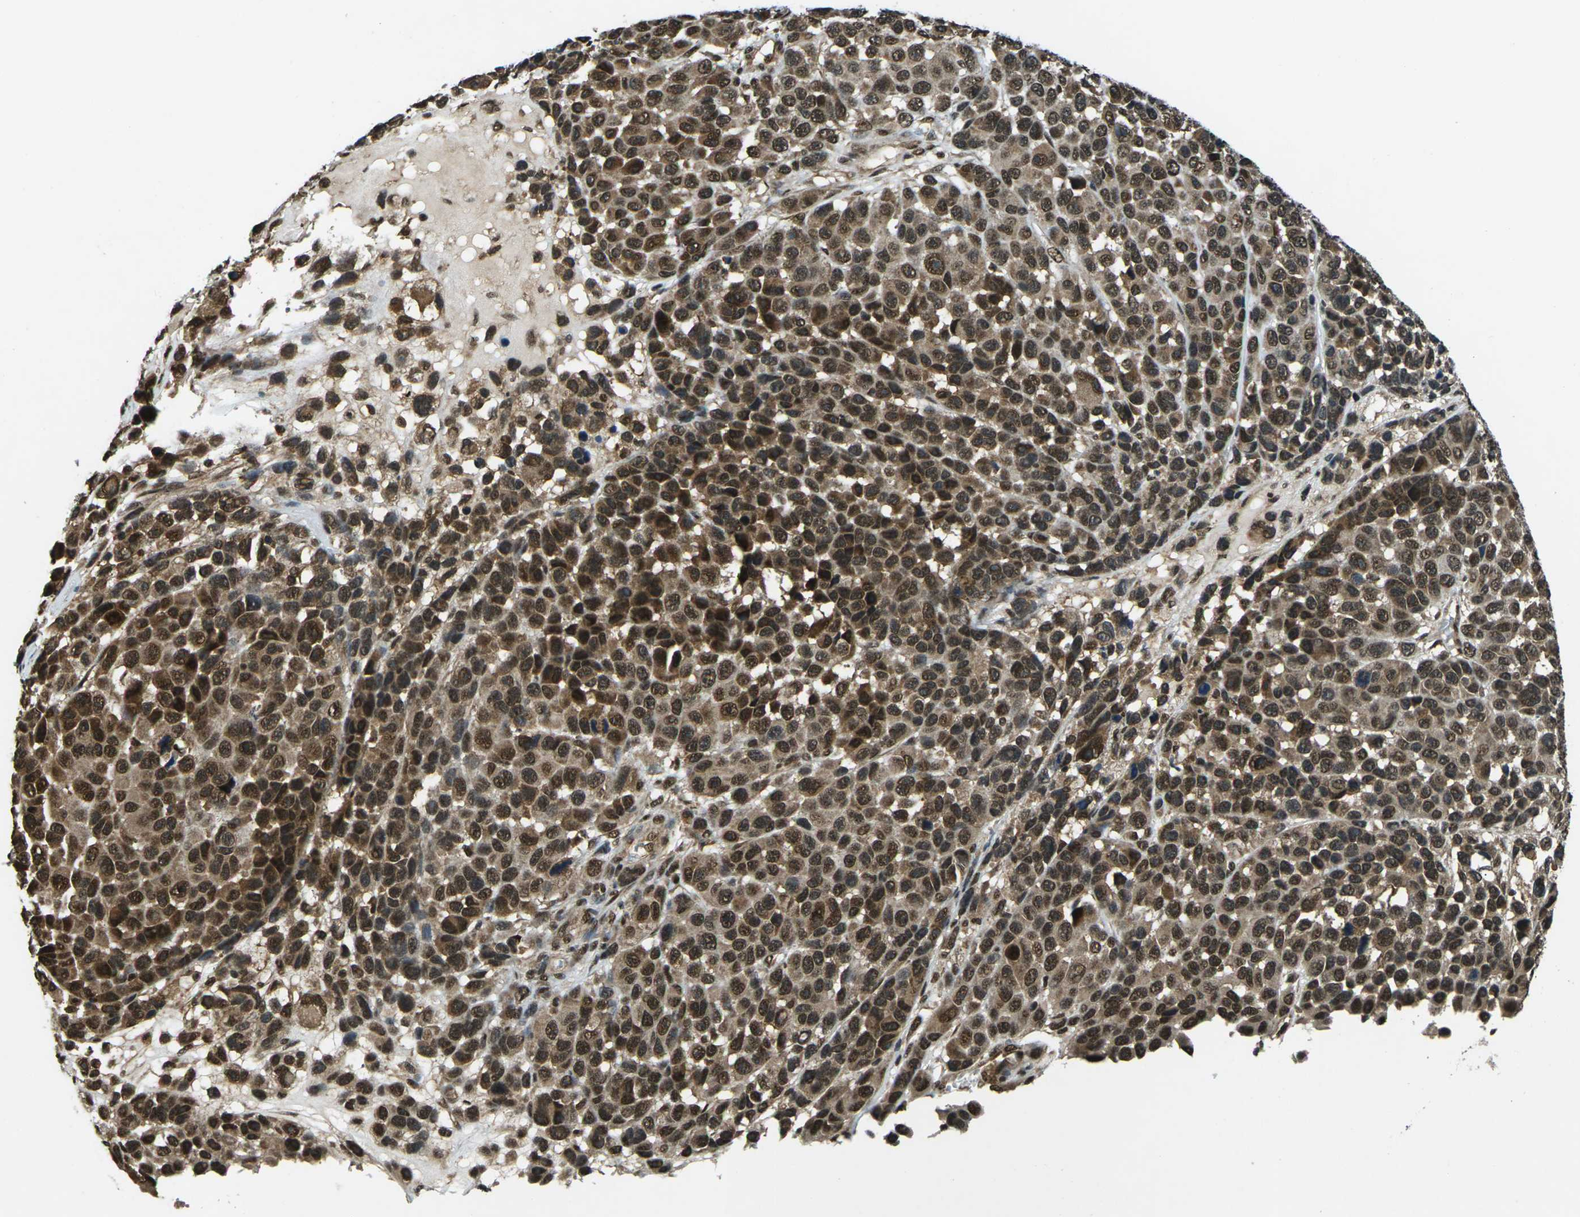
{"staining": {"intensity": "moderate", "quantity": ">75%", "location": "cytoplasmic/membranous,nuclear"}, "tissue": "melanoma", "cell_type": "Tumor cells", "image_type": "cancer", "snomed": [{"axis": "morphology", "description": "Malignant melanoma, NOS"}, {"axis": "topography", "description": "Skin"}], "caption": "This image exhibits malignant melanoma stained with immunohistochemistry to label a protein in brown. The cytoplasmic/membranous and nuclear of tumor cells show moderate positivity for the protein. Nuclei are counter-stained blue.", "gene": "NR4A2", "patient": {"sex": "male", "age": 53}}